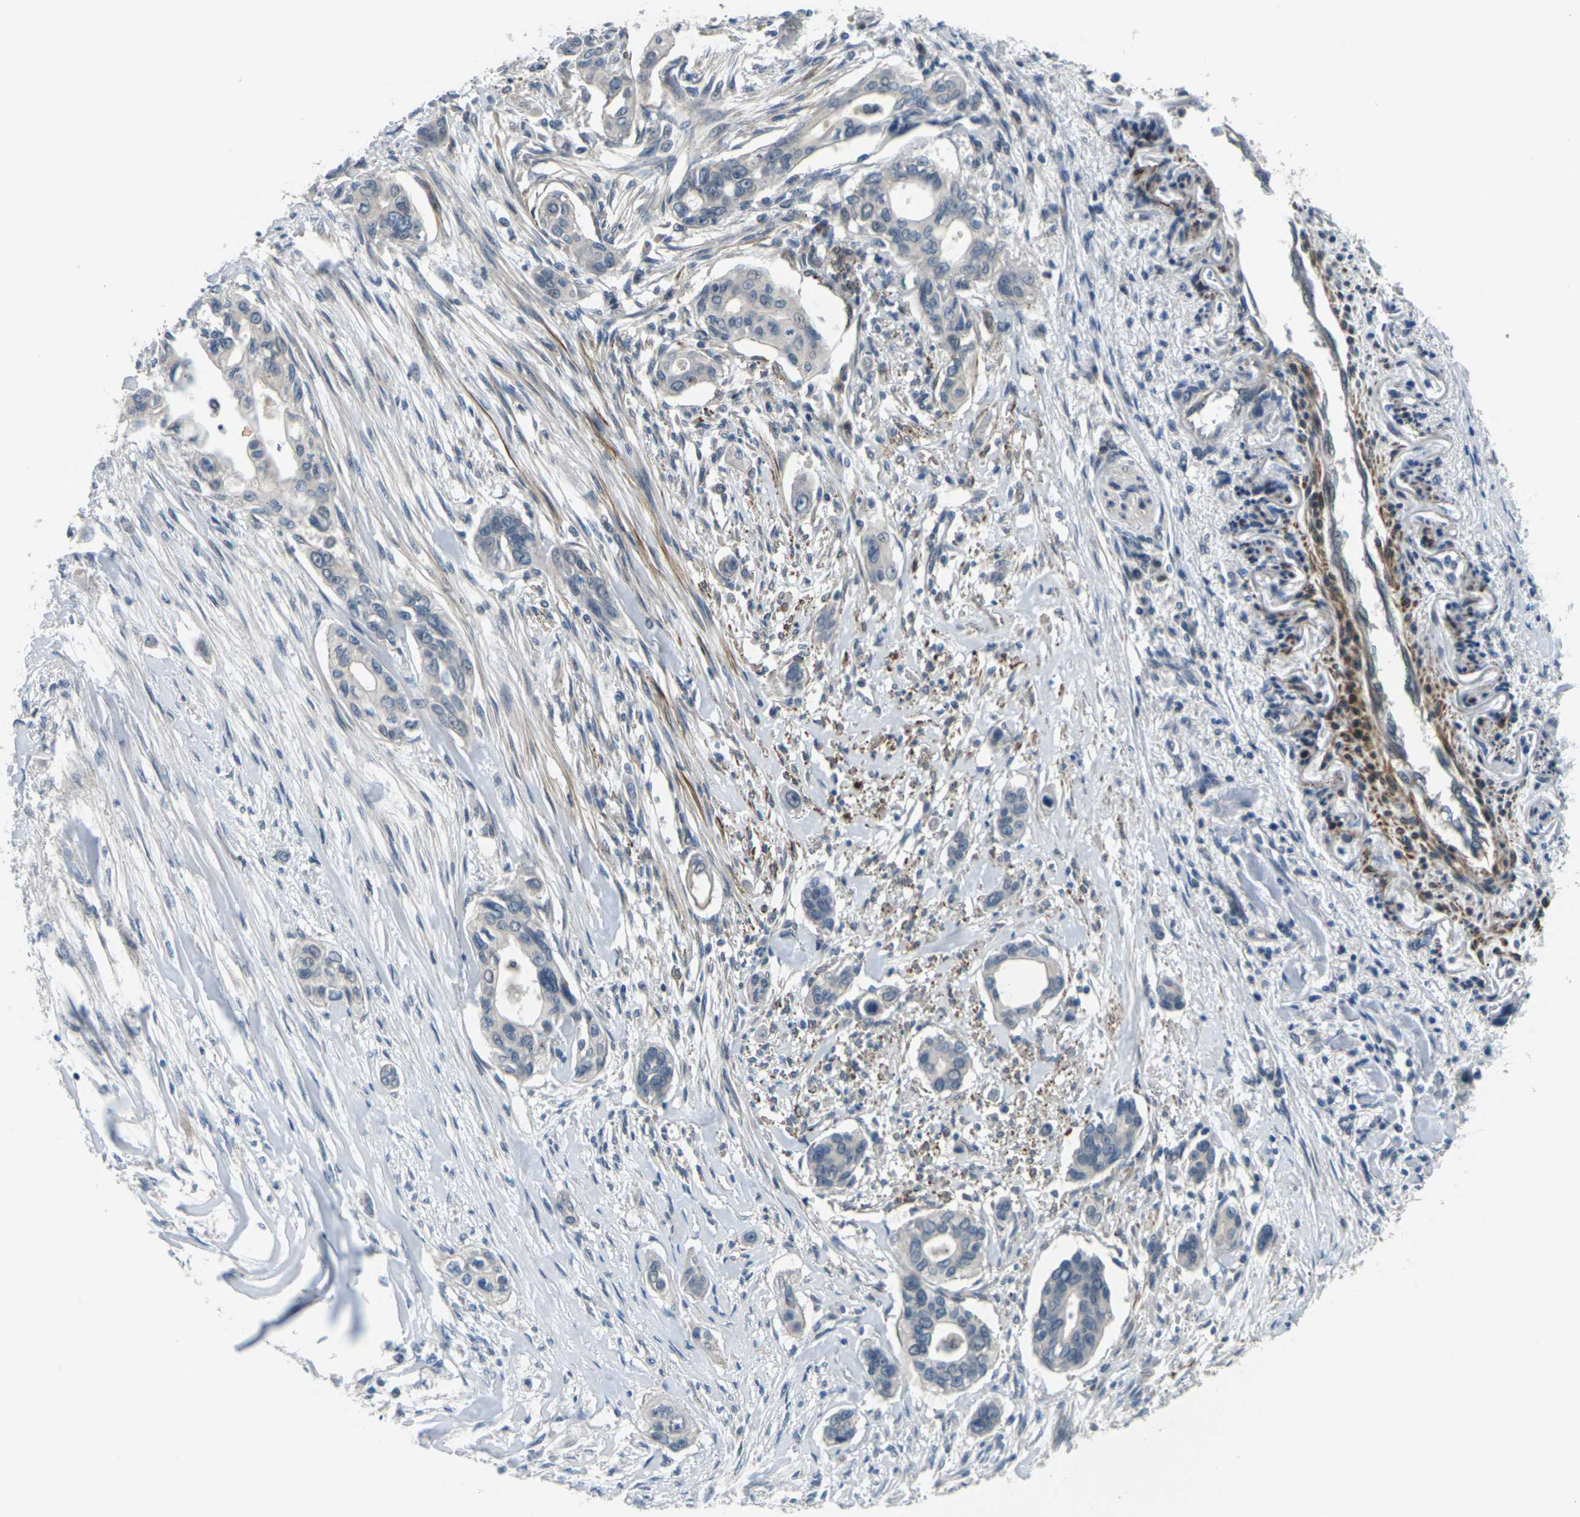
{"staining": {"intensity": "negative", "quantity": "none", "location": "none"}, "tissue": "pancreatic cancer", "cell_type": "Tumor cells", "image_type": "cancer", "snomed": [{"axis": "morphology", "description": "Adenocarcinoma, NOS"}, {"axis": "topography", "description": "Pancreas"}], "caption": "This is a micrograph of immunohistochemistry staining of pancreatic cancer, which shows no positivity in tumor cells.", "gene": "SLC13A3", "patient": {"sex": "female", "age": 60}}